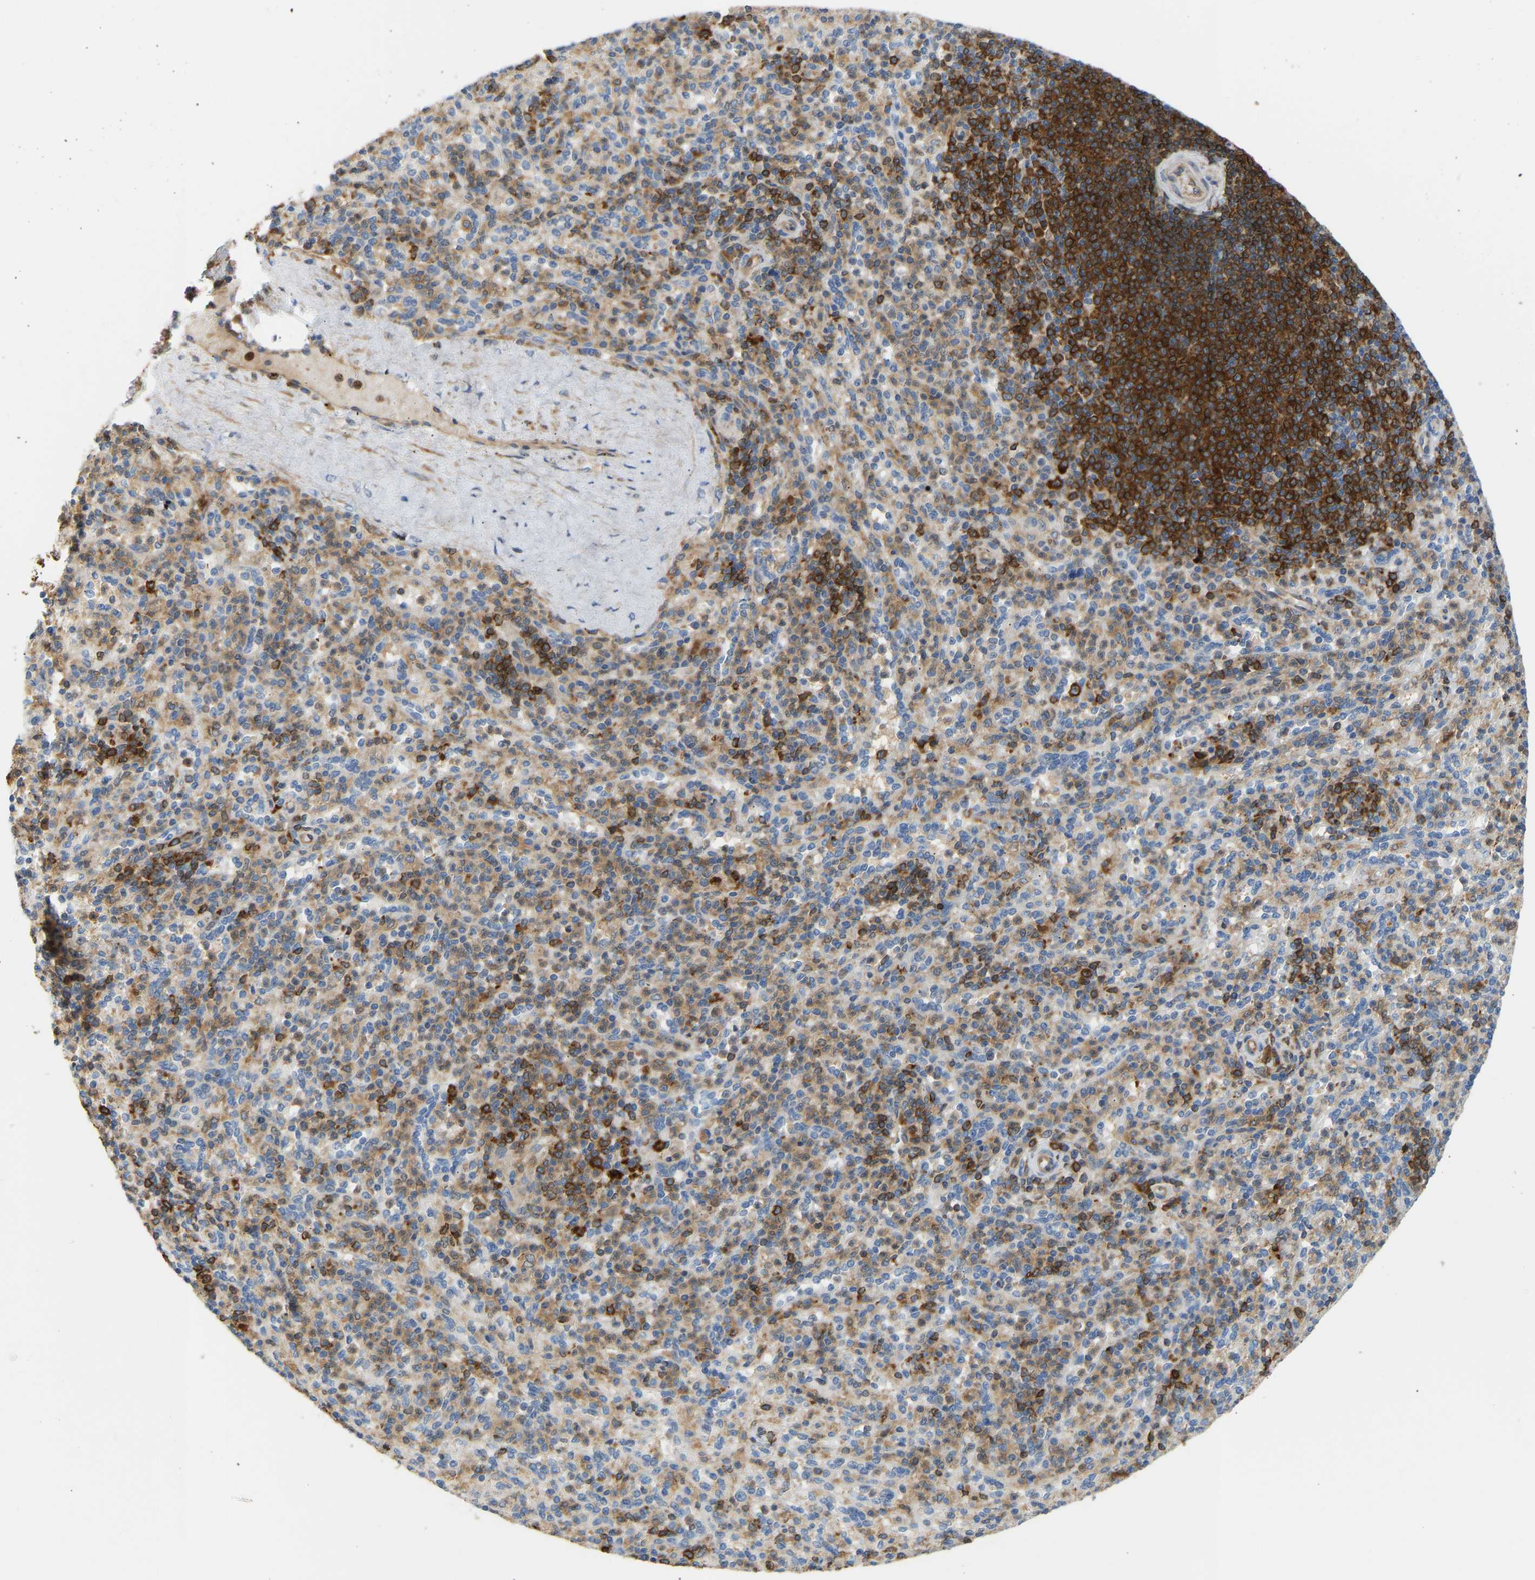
{"staining": {"intensity": "moderate", "quantity": "25%-75%", "location": "cytoplasmic/membranous"}, "tissue": "spleen", "cell_type": "Cells in red pulp", "image_type": "normal", "snomed": [{"axis": "morphology", "description": "Normal tissue, NOS"}, {"axis": "topography", "description": "Spleen"}], "caption": "Immunohistochemical staining of benign spleen exhibits medium levels of moderate cytoplasmic/membranous staining in approximately 25%-75% of cells in red pulp.", "gene": "PLCG2", "patient": {"sex": "male", "age": 36}}